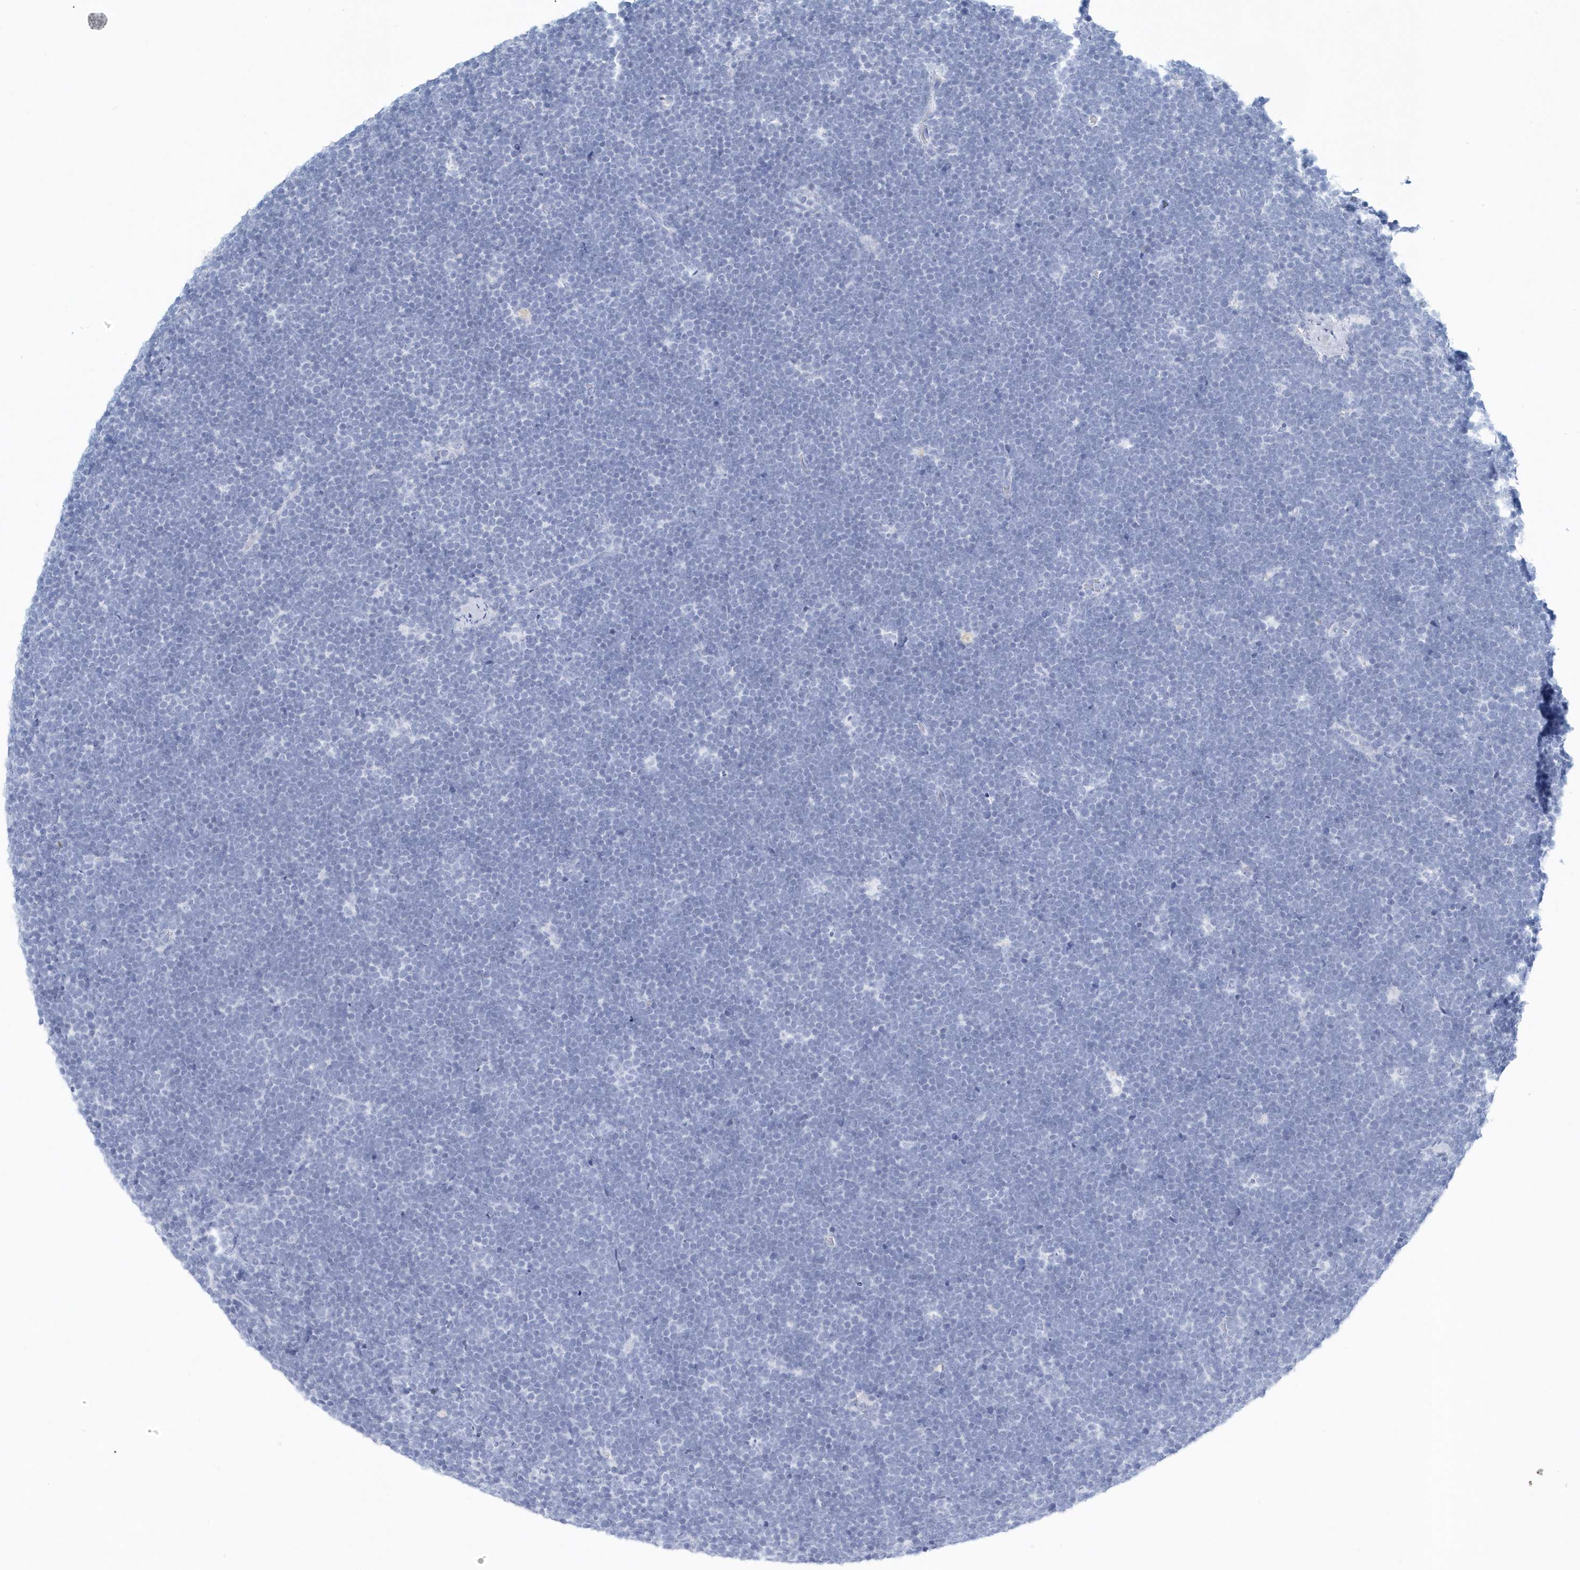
{"staining": {"intensity": "negative", "quantity": "none", "location": "none"}, "tissue": "lymphoma", "cell_type": "Tumor cells", "image_type": "cancer", "snomed": [{"axis": "morphology", "description": "Malignant lymphoma, non-Hodgkin's type, High grade"}, {"axis": "topography", "description": "Lymph node"}], "caption": "Human lymphoma stained for a protein using immunohistochemistry (IHC) exhibits no staining in tumor cells.", "gene": "PTPRO", "patient": {"sex": "male", "age": 13}}